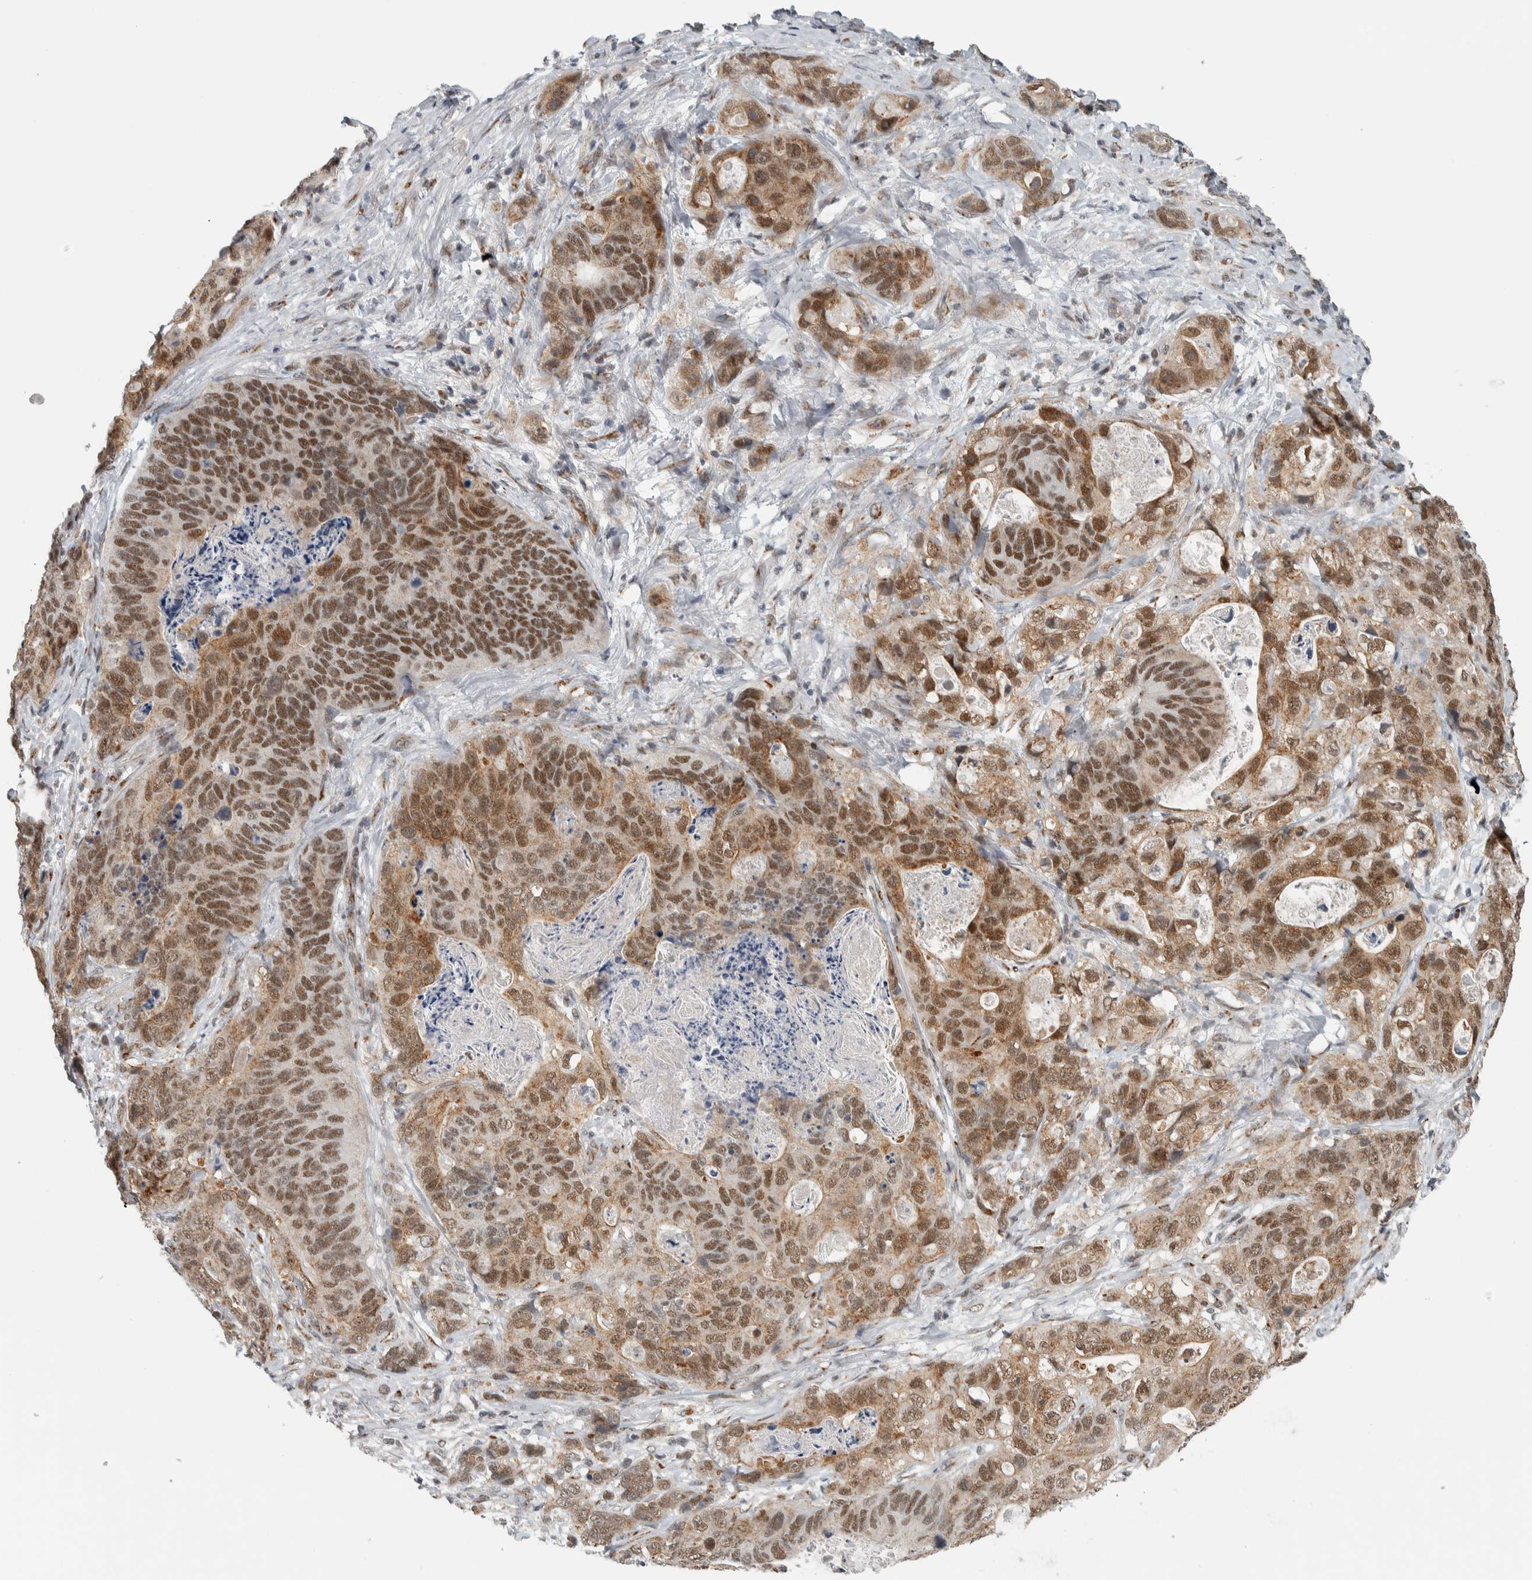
{"staining": {"intensity": "moderate", "quantity": ">75%", "location": "cytoplasmic/membranous,nuclear"}, "tissue": "stomach cancer", "cell_type": "Tumor cells", "image_type": "cancer", "snomed": [{"axis": "morphology", "description": "Normal tissue, NOS"}, {"axis": "morphology", "description": "Adenocarcinoma, NOS"}, {"axis": "topography", "description": "Stomach"}], "caption": "Stomach cancer was stained to show a protein in brown. There is medium levels of moderate cytoplasmic/membranous and nuclear positivity in approximately >75% of tumor cells.", "gene": "ZMYND8", "patient": {"sex": "female", "age": 89}}